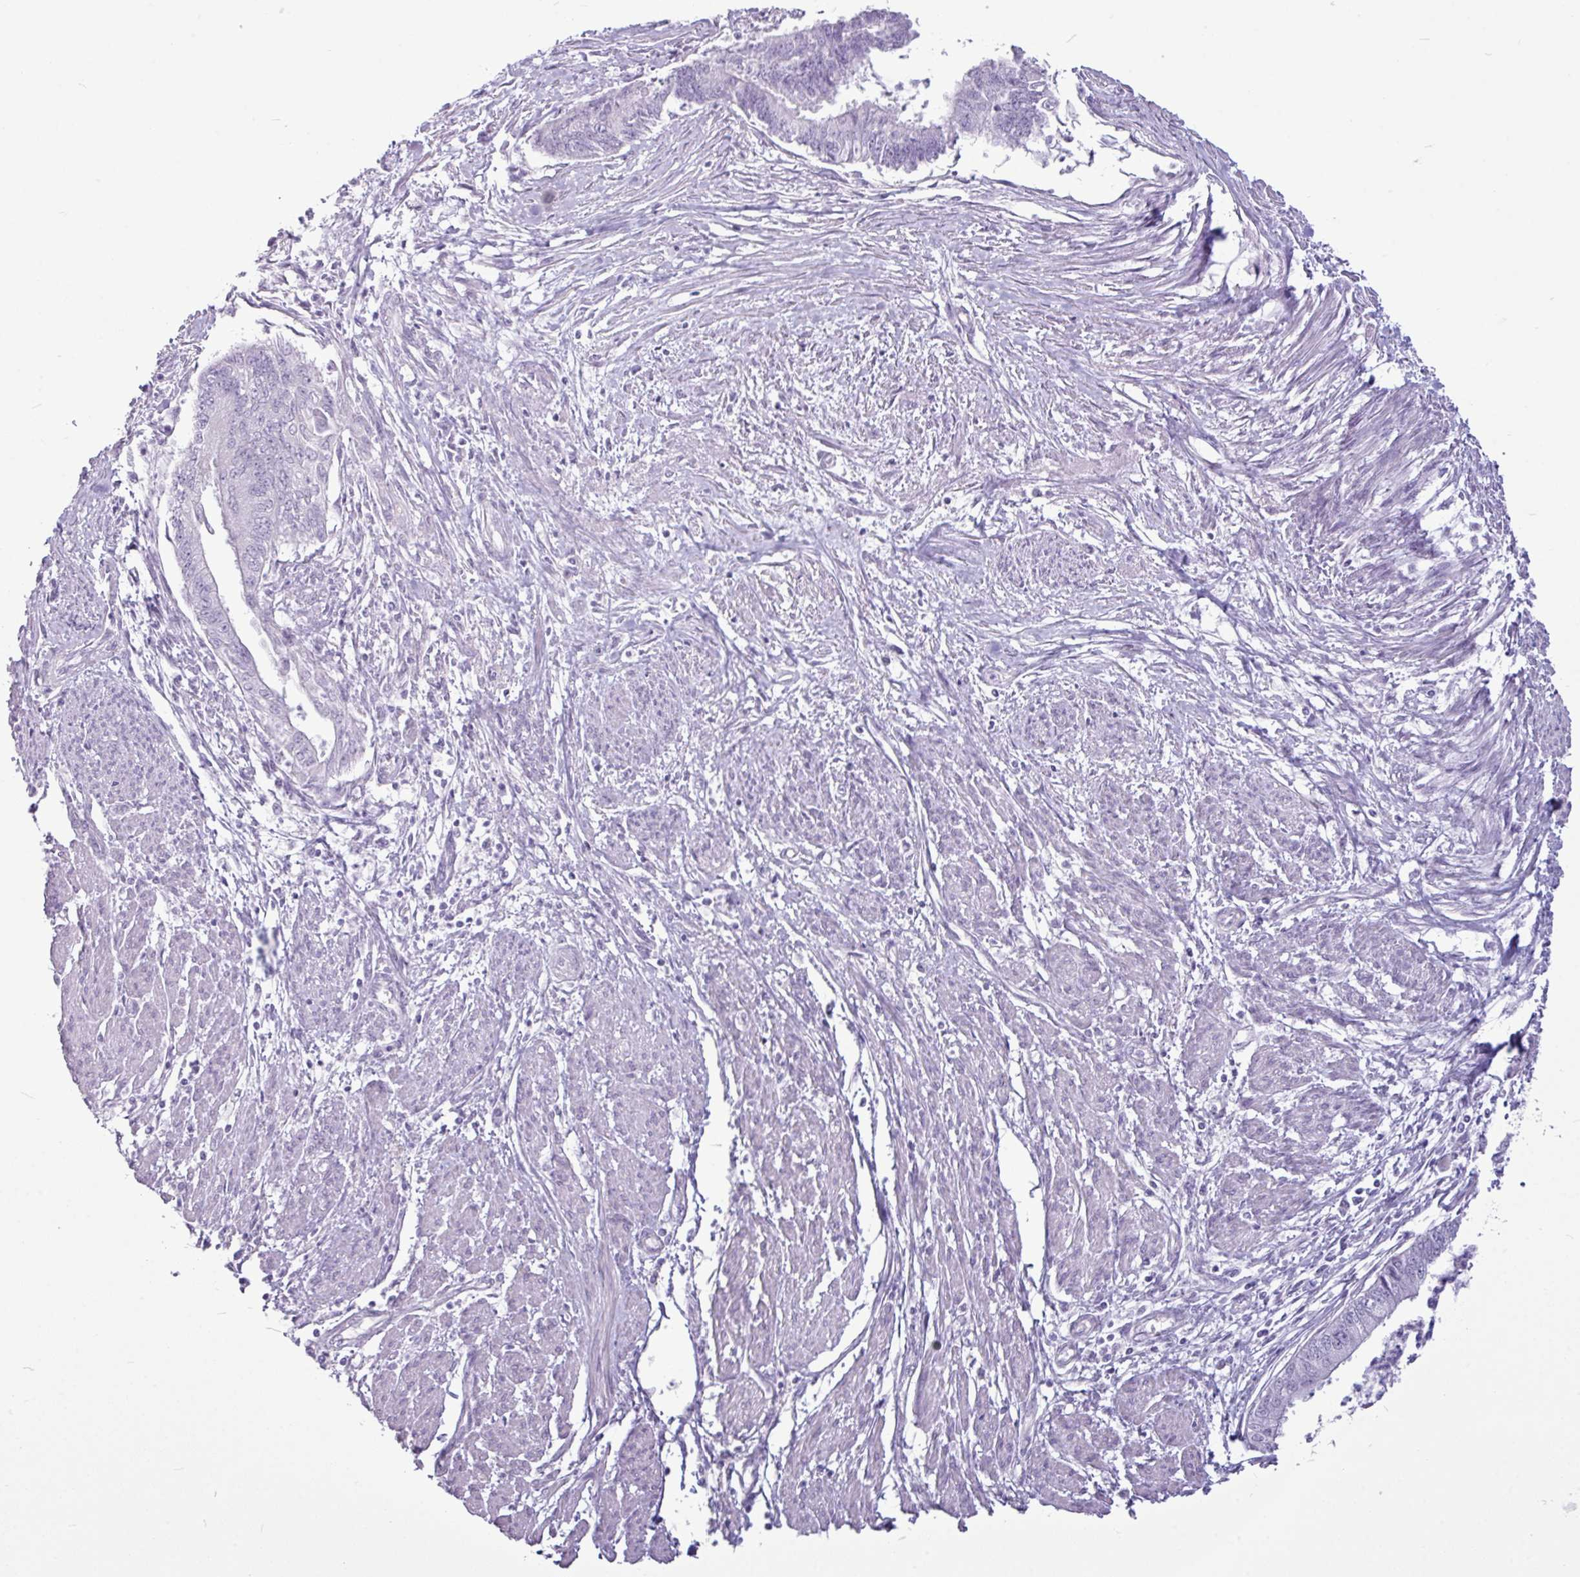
{"staining": {"intensity": "negative", "quantity": "none", "location": "none"}, "tissue": "endometrial cancer", "cell_type": "Tumor cells", "image_type": "cancer", "snomed": [{"axis": "morphology", "description": "Adenocarcinoma, NOS"}, {"axis": "topography", "description": "Endometrium"}], "caption": "The micrograph reveals no staining of tumor cells in endometrial cancer (adenocarcinoma). (DAB immunohistochemistry, high magnification).", "gene": "AMY2A", "patient": {"sex": "female", "age": 73}}